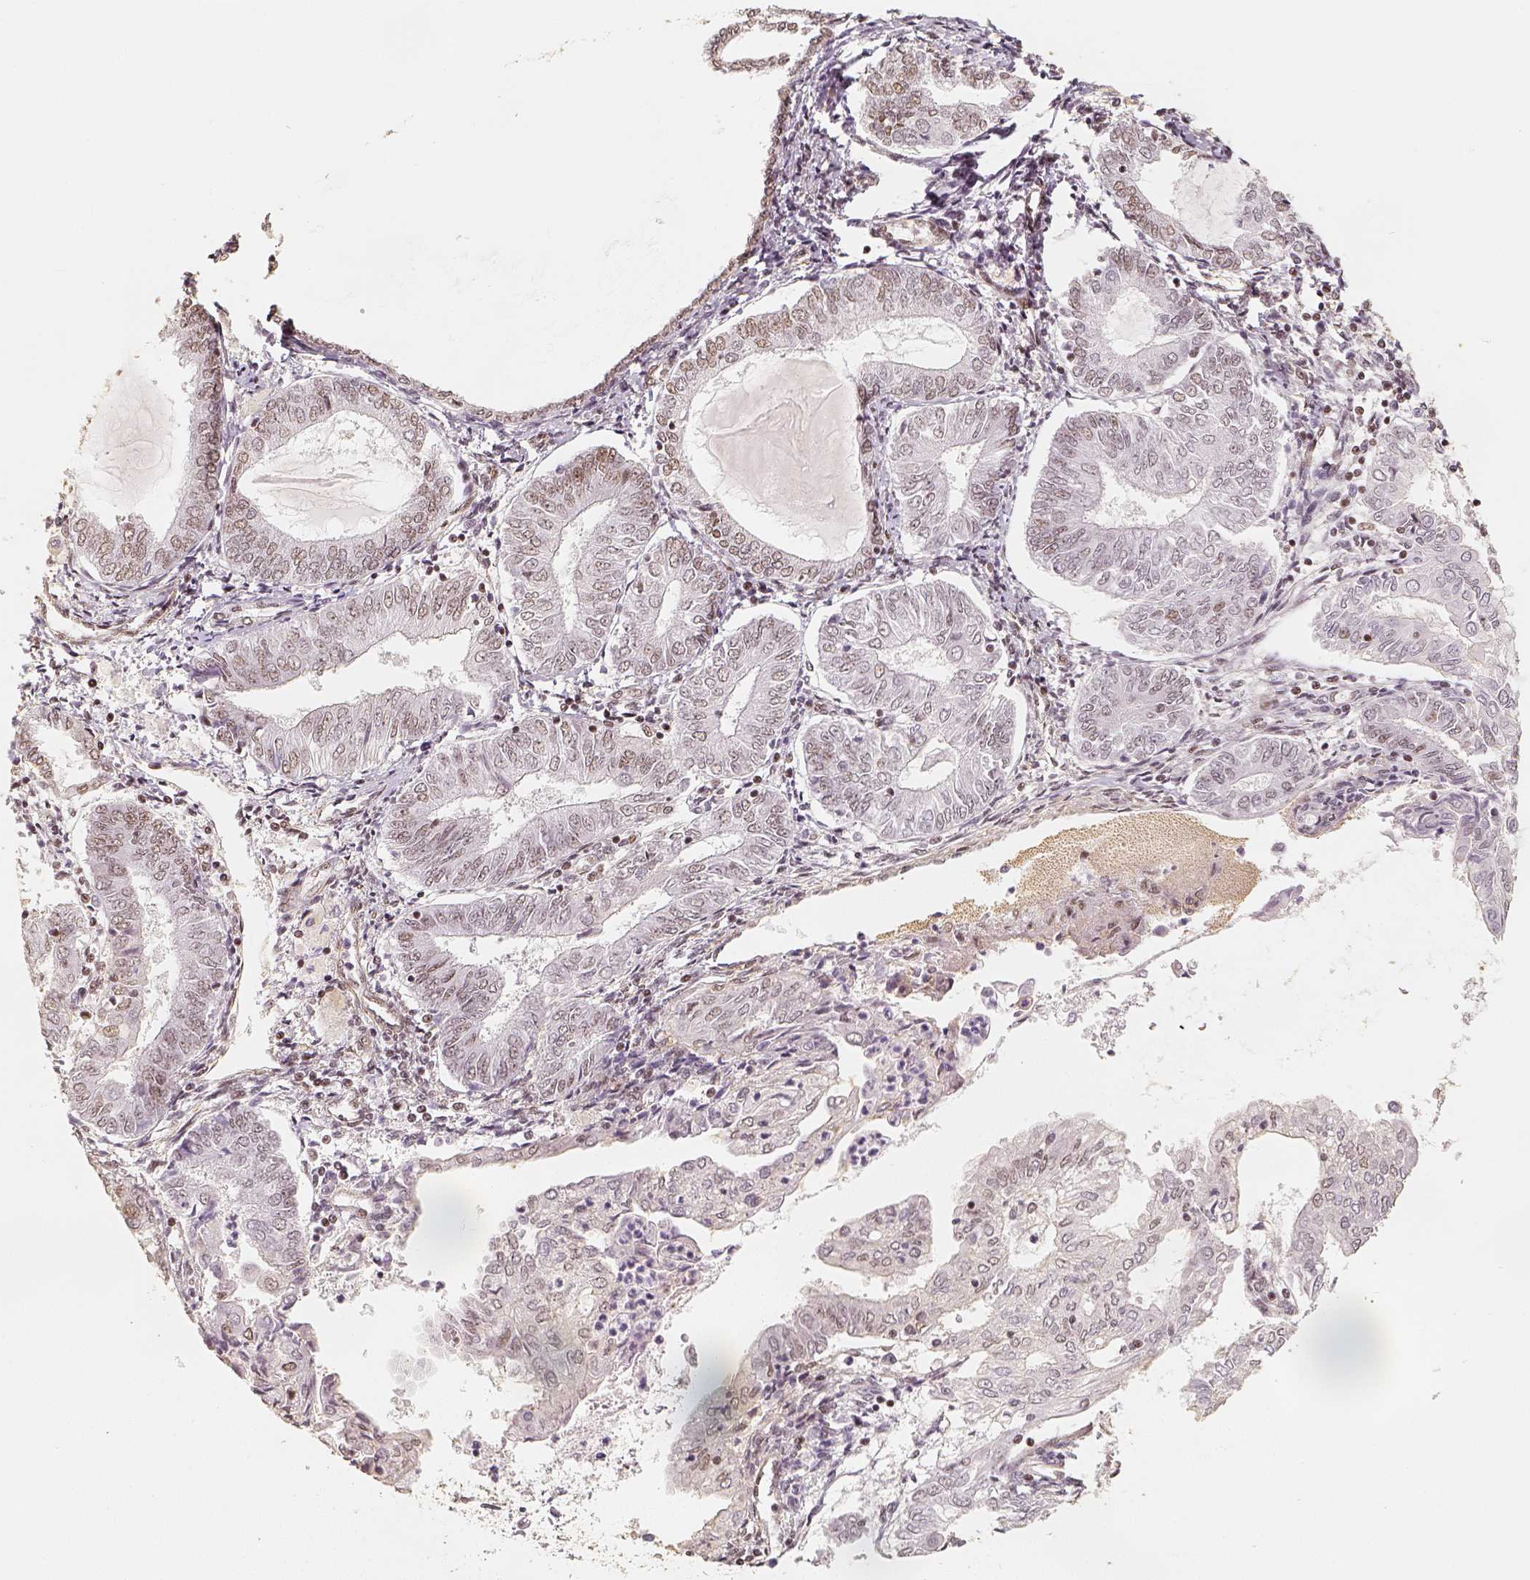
{"staining": {"intensity": "weak", "quantity": "25%-75%", "location": "nuclear"}, "tissue": "endometrial cancer", "cell_type": "Tumor cells", "image_type": "cancer", "snomed": [{"axis": "morphology", "description": "Adenocarcinoma, NOS"}, {"axis": "topography", "description": "Endometrium"}], "caption": "Immunohistochemistry of endometrial adenocarcinoma demonstrates low levels of weak nuclear expression in approximately 25%-75% of tumor cells.", "gene": "HDAC1", "patient": {"sex": "female", "age": 68}}